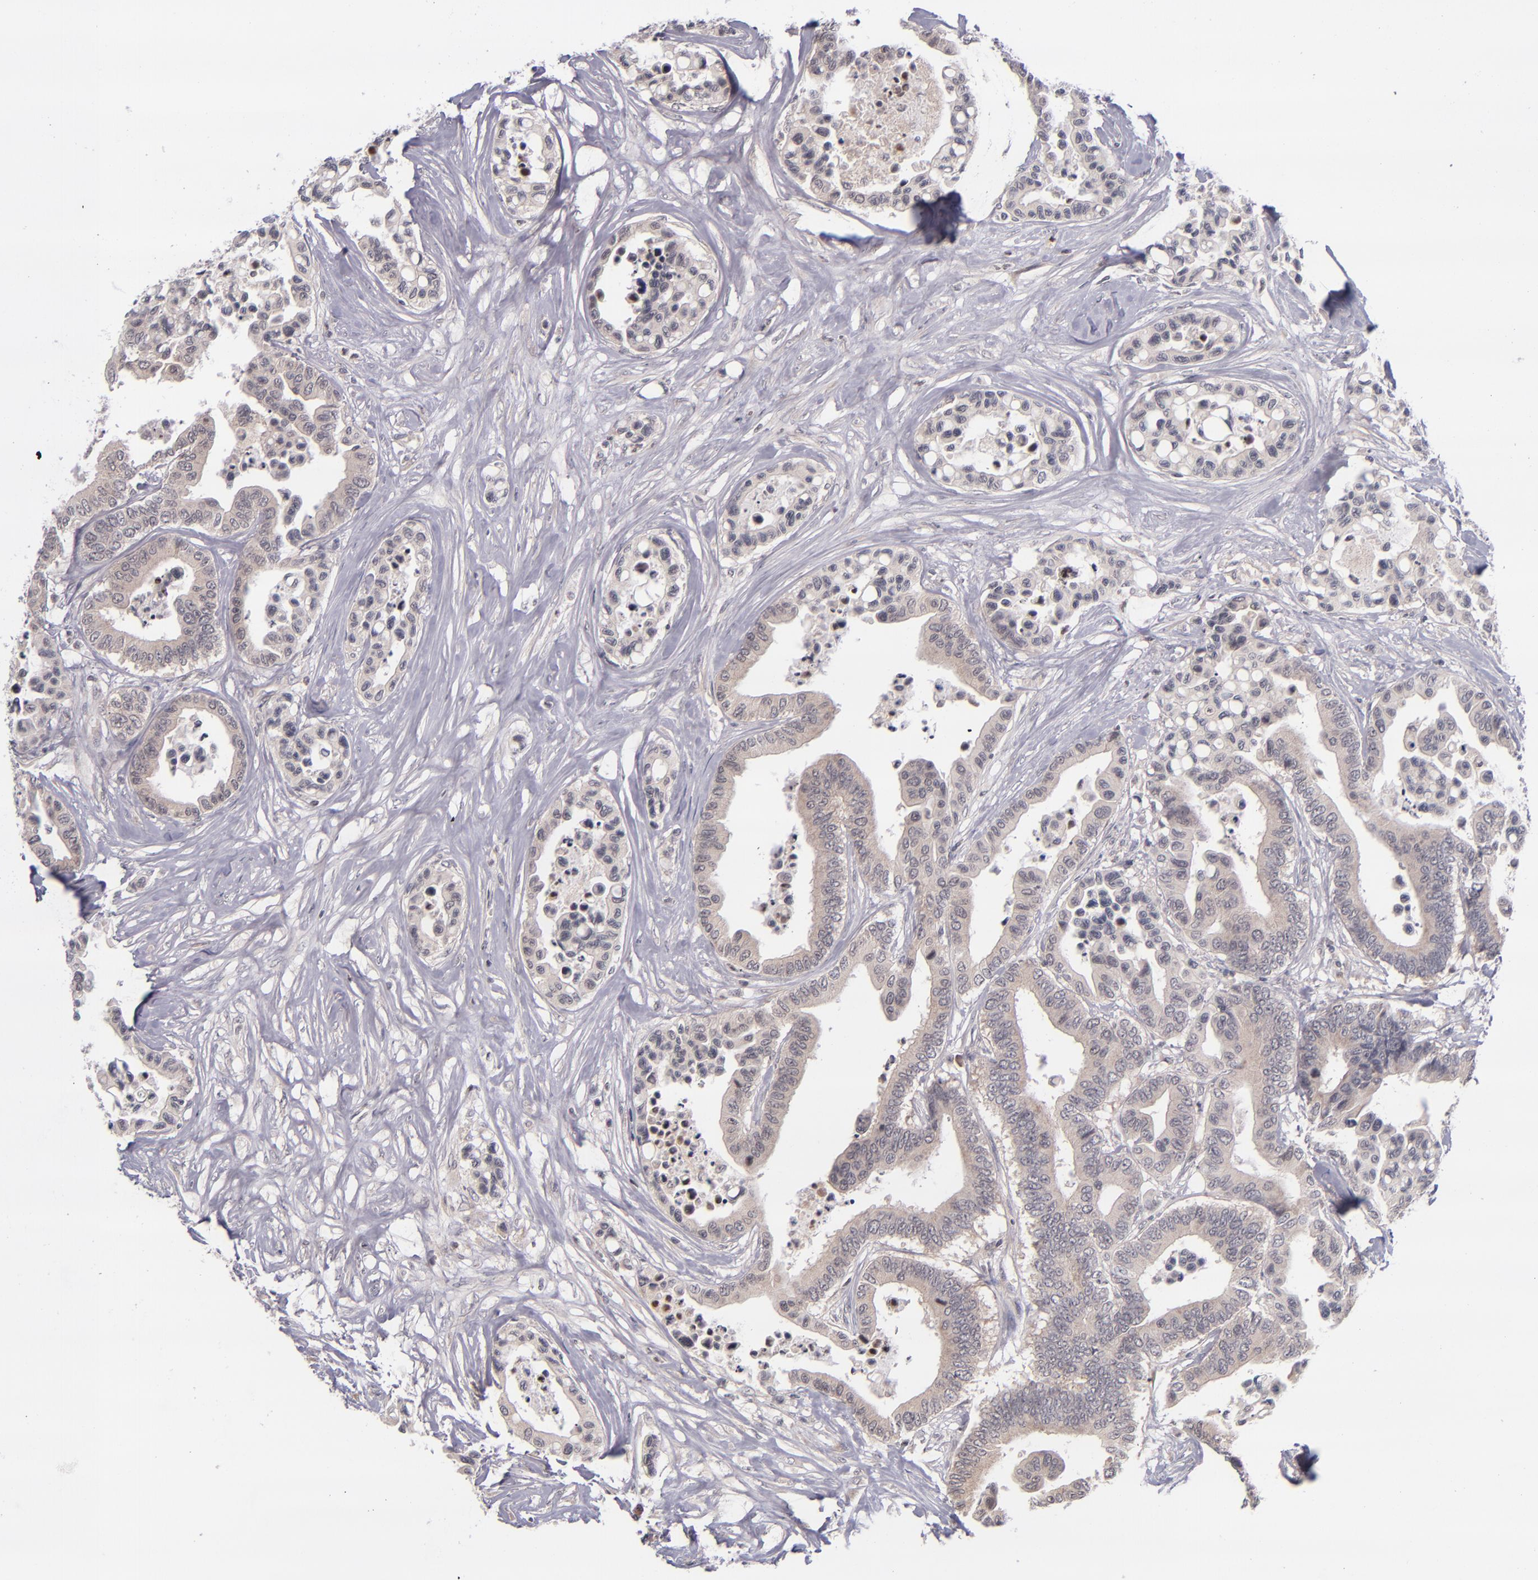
{"staining": {"intensity": "weak", "quantity": ">75%", "location": "cytoplasmic/membranous"}, "tissue": "colorectal cancer", "cell_type": "Tumor cells", "image_type": "cancer", "snomed": [{"axis": "morphology", "description": "Adenocarcinoma, NOS"}, {"axis": "topography", "description": "Colon"}], "caption": "Adenocarcinoma (colorectal) stained with a protein marker shows weak staining in tumor cells.", "gene": "TSC2", "patient": {"sex": "male", "age": 82}}